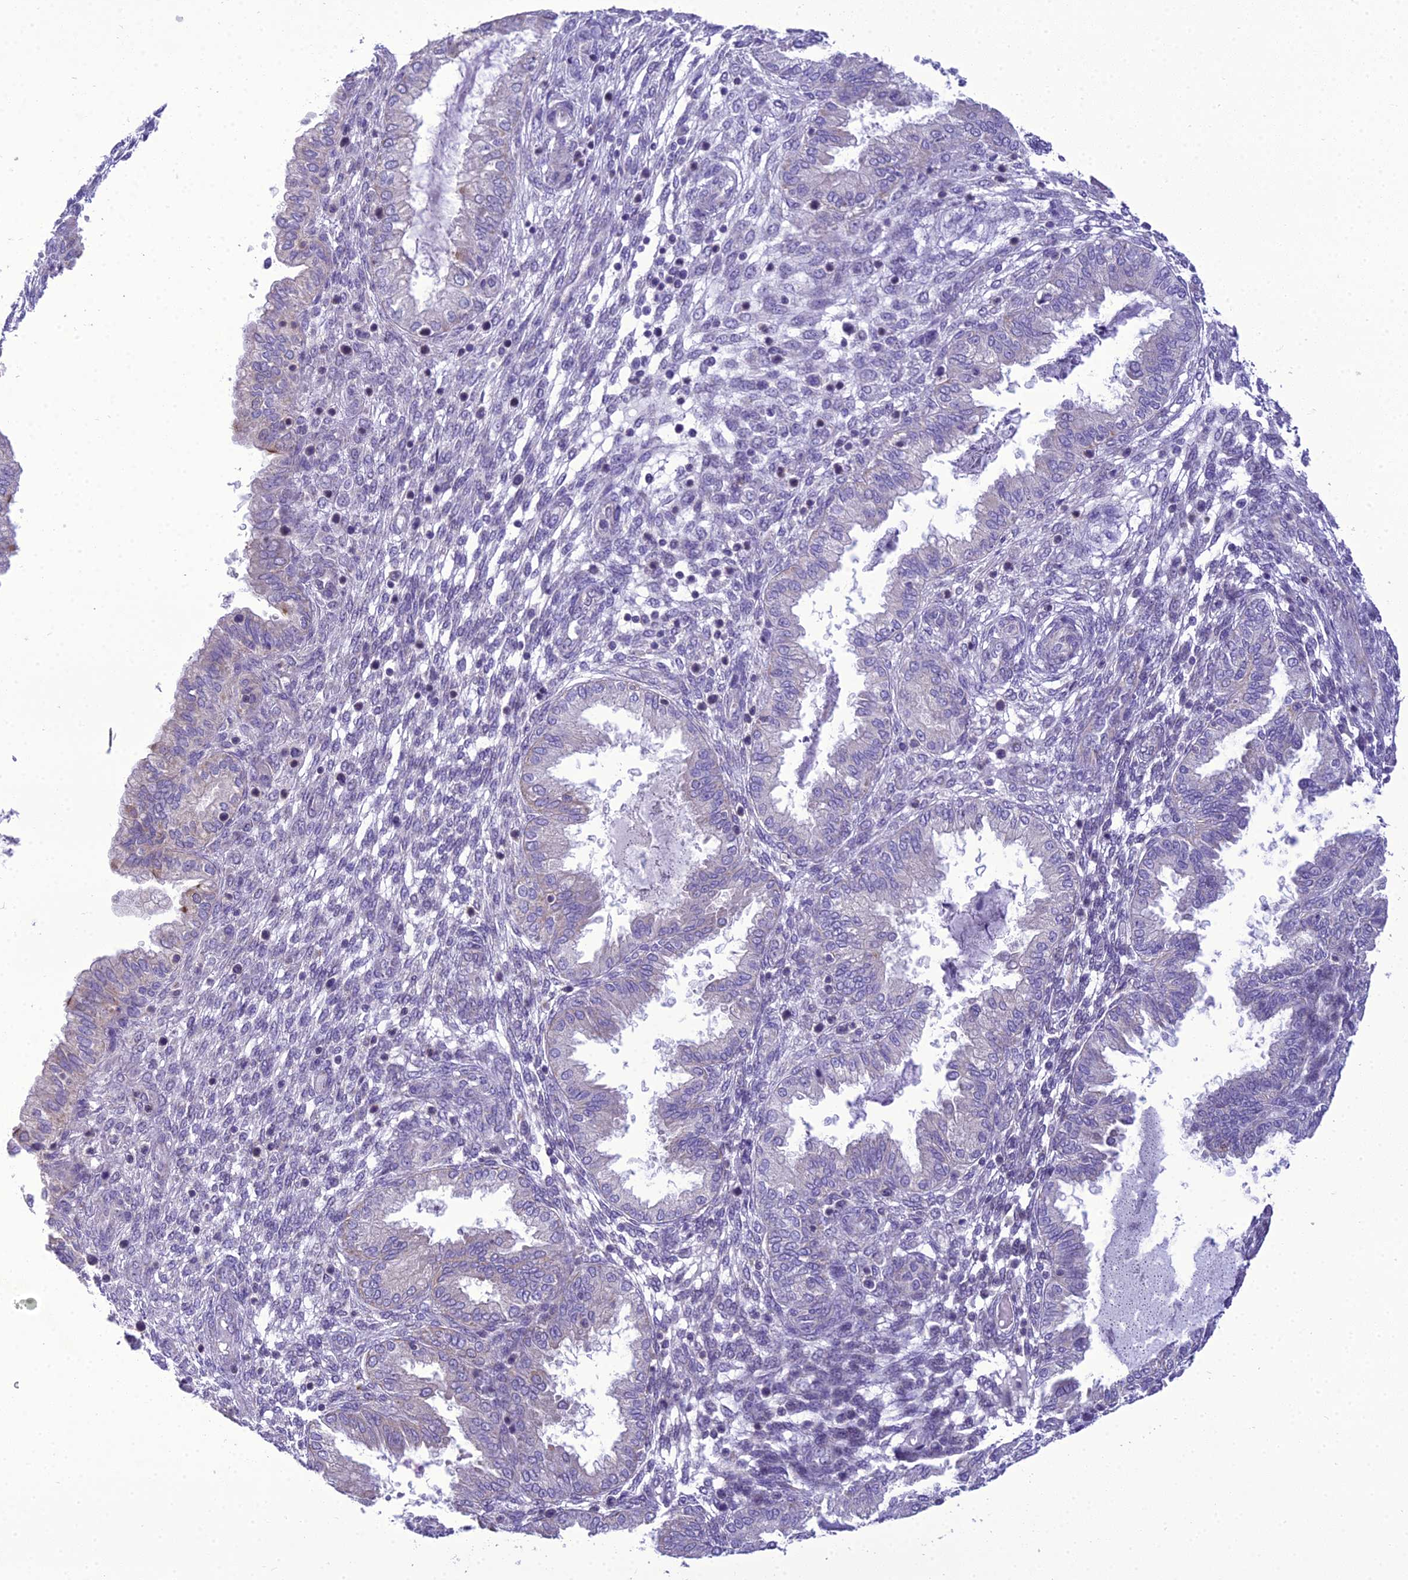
{"staining": {"intensity": "negative", "quantity": "none", "location": "none"}, "tissue": "endometrium", "cell_type": "Cells in endometrial stroma", "image_type": "normal", "snomed": [{"axis": "morphology", "description": "Normal tissue, NOS"}, {"axis": "topography", "description": "Endometrium"}], "caption": "Histopathology image shows no significant protein expression in cells in endometrial stroma of unremarkable endometrium. (DAB (3,3'-diaminobenzidine) immunohistochemistry (IHC), high magnification).", "gene": "B9D2", "patient": {"sex": "female", "age": 33}}